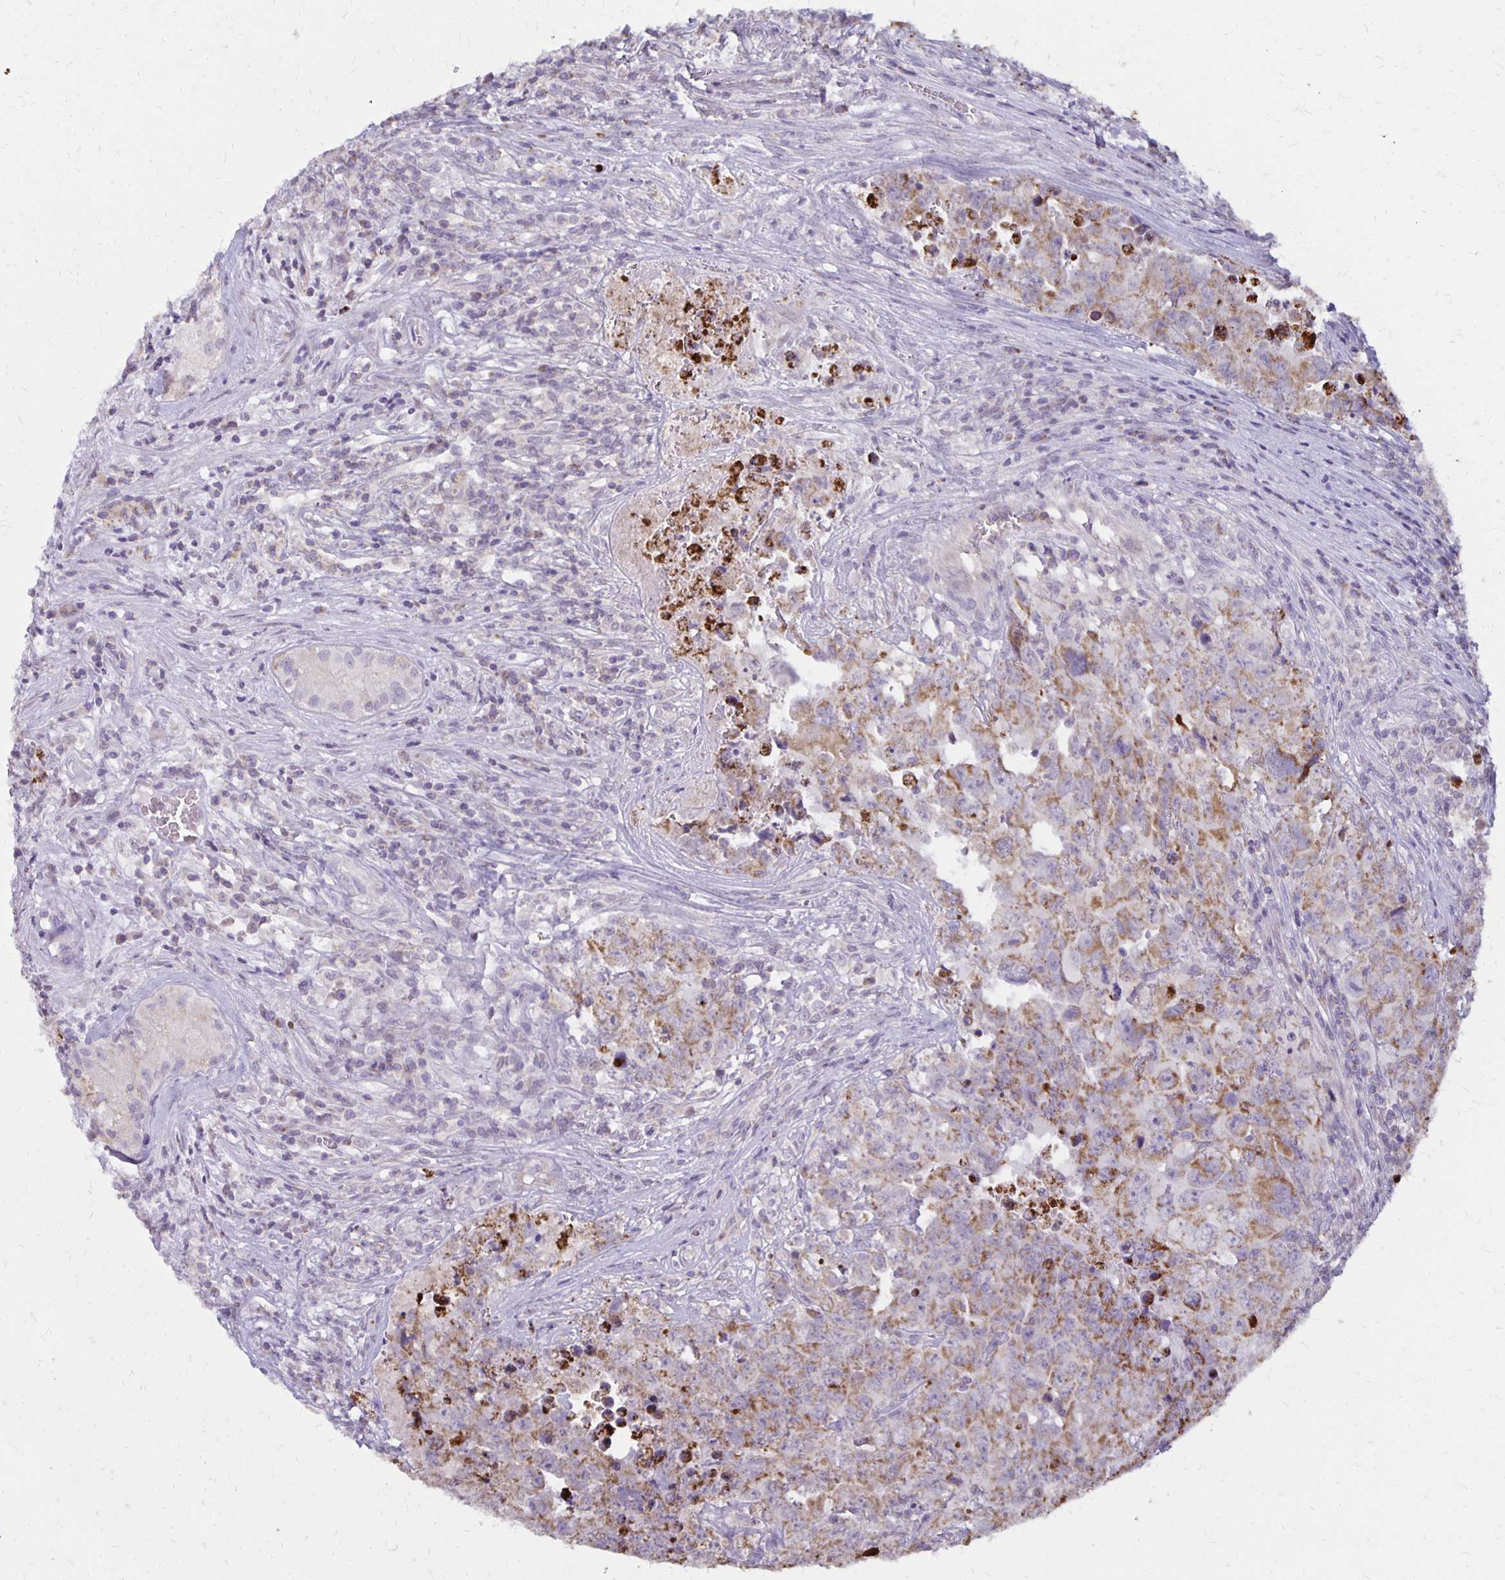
{"staining": {"intensity": "moderate", "quantity": "25%-75%", "location": "cytoplasmic/membranous"}, "tissue": "testis cancer", "cell_type": "Tumor cells", "image_type": "cancer", "snomed": [{"axis": "morphology", "description": "Carcinoma, Embryonal, NOS"}, {"axis": "topography", "description": "Testis"}], "caption": "Human testis cancer (embryonal carcinoma) stained with a brown dye displays moderate cytoplasmic/membranous positive expression in approximately 25%-75% of tumor cells.", "gene": "IER3", "patient": {"sex": "male", "age": 24}}